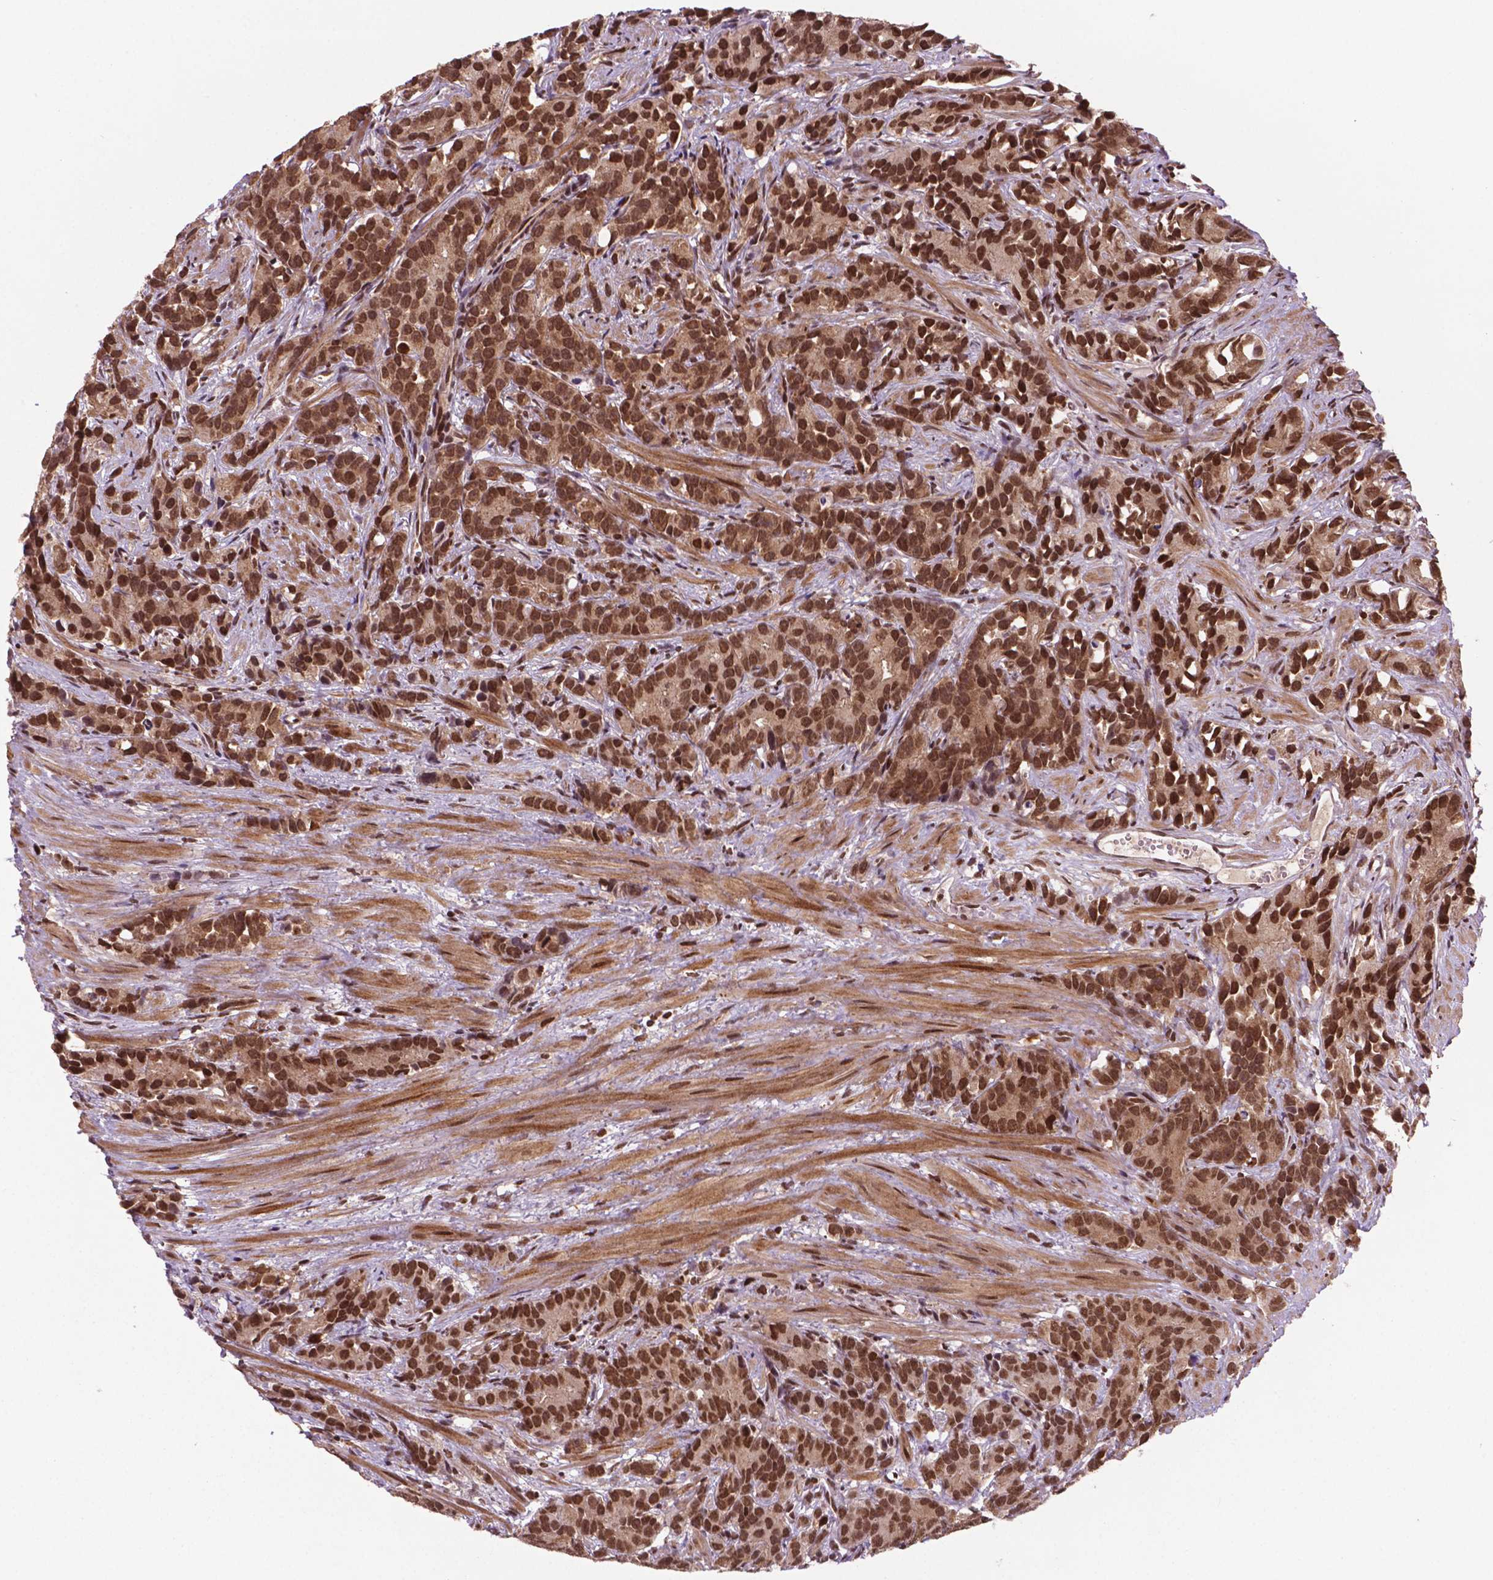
{"staining": {"intensity": "strong", "quantity": ">75%", "location": "nuclear"}, "tissue": "prostate cancer", "cell_type": "Tumor cells", "image_type": "cancer", "snomed": [{"axis": "morphology", "description": "Adenocarcinoma, High grade"}, {"axis": "topography", "description": "Prostate"}], "caption": "A brown stain labels strong nuclear positivity of a protein in high-grade adenocarcinoma (prostate) tumor cells. Ihc stains the protein in brown and the nuclei are stained blue.", "gene": "SIRT6", "patient": {"sex": "male", "age": 90}}